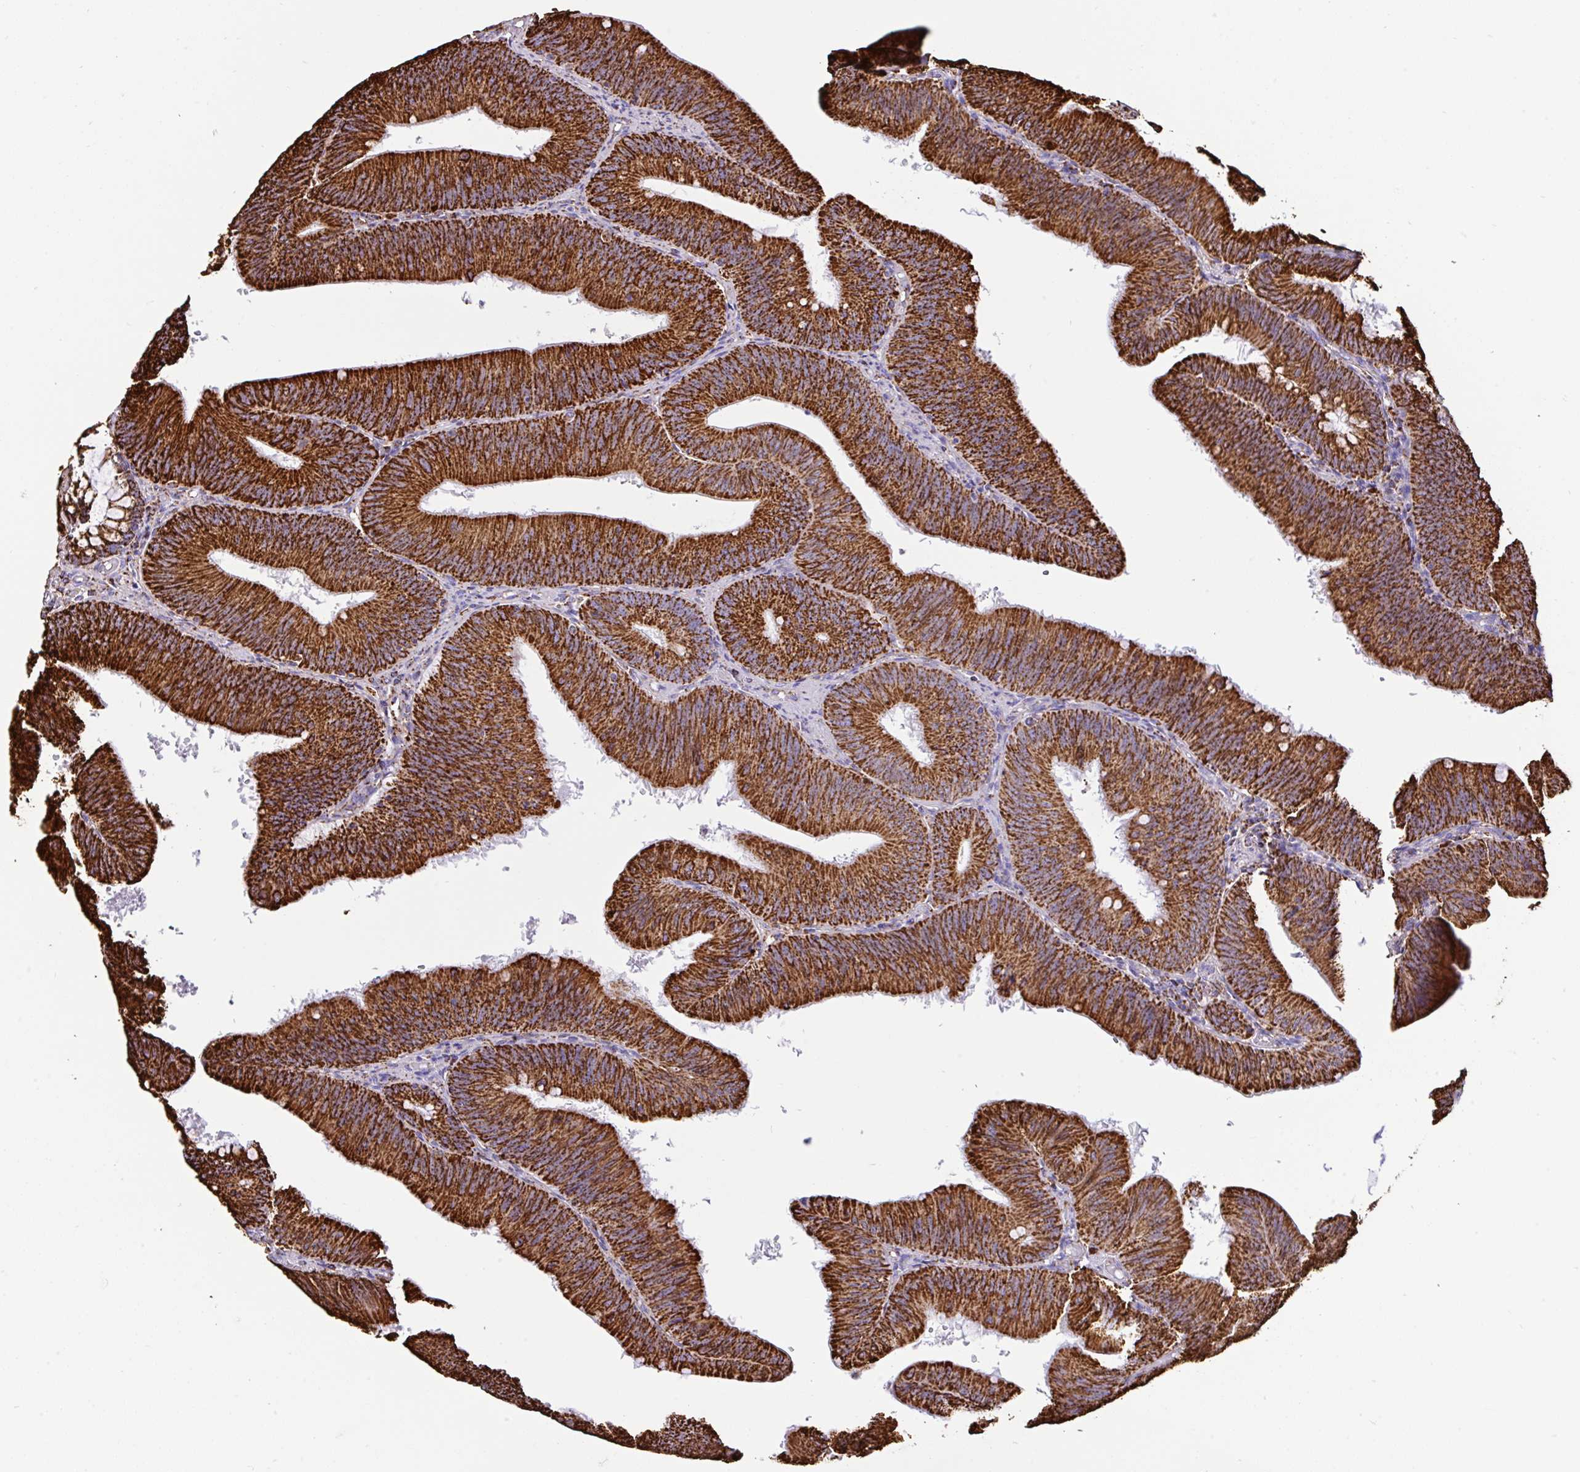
{"staining": {"intensity": "strong", "quantity": ">75%", "location": "cytoplasmic/membranous"}, "tissue": "colorectal cancer", "cell_type": "Tumor cells", "image_type": "cancer", "snomed": [{"axis": "morphology", "description": "Adenocarcinoma, NOS"}, {"axis": "topography", "description": "Colon"}], "caption": "There is high levels of strong cytoplasmic/membranous staining in tumor cells of colorectal cancer, as demonstrated by immunohistochemical staining (brown color).", "gene": "ANKRD33B", "patient": {"sex": "male", "age": 84}}